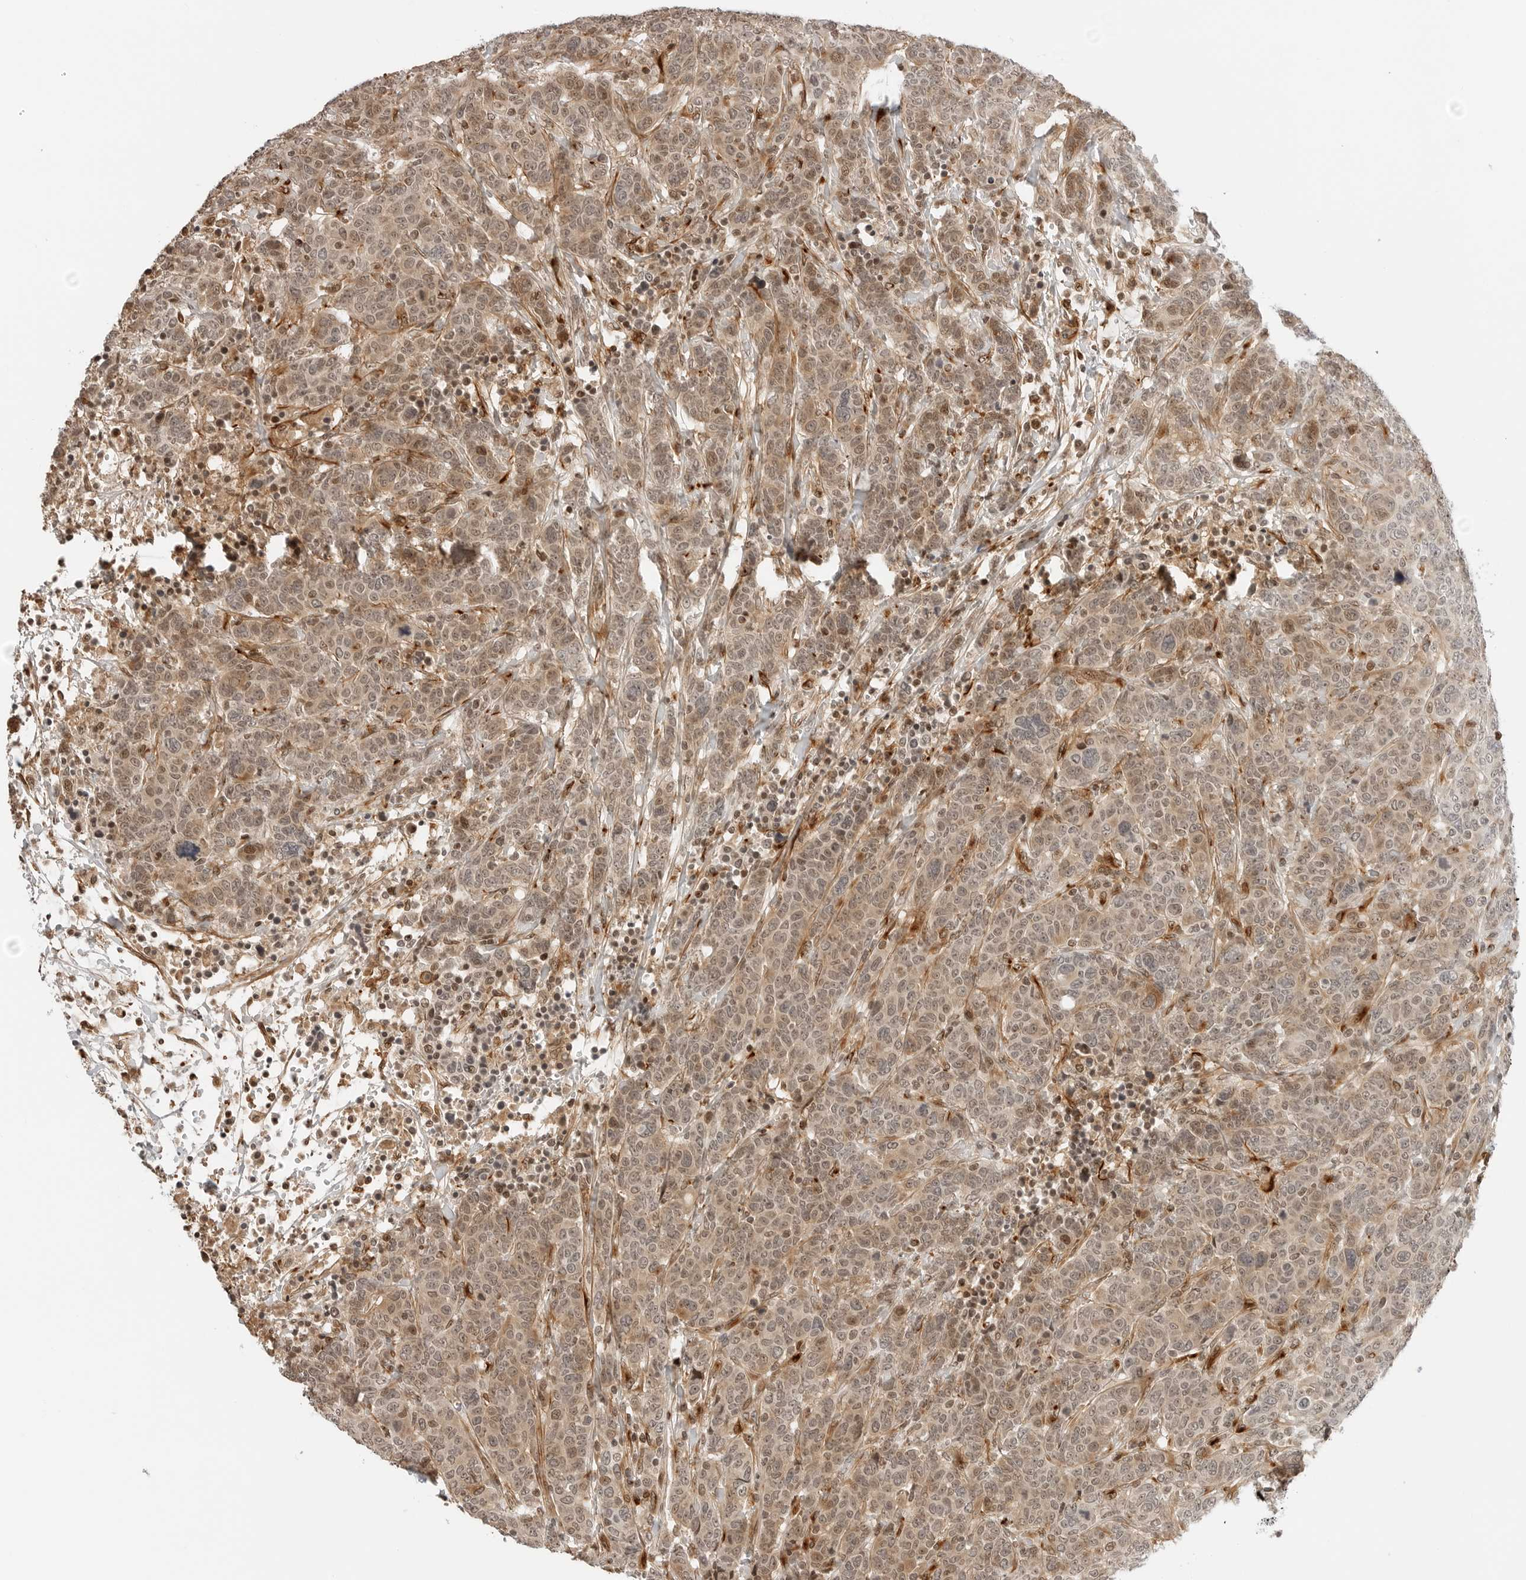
{"staining": {"intensity": "weak", "quantity": ">75%", "location": "cytoplasmic/membranous,nuclear"}, "tissue": "breast cancer", "cell_type": "Tumor cells", "image_type": "cancer", "snomed": [{"axis": "morphology", "description": "Duct carcinoma"}, {"axis": "topography", "description": "Breast"}], "caption": "Immunohistochemistry (IHC) staining of breast cancer (intraductal carcinoma), which reveals low levels of weak cytoplasmic/membranous and nuclear positivity in about >75% of tumor cells indicating weak cytoplasmic/membranous and nuclear protein positivity. The staining was performed using DAB (3,3'-diaminobenzidine) (brown) for protein detection and nuclei were counterstained in hematoxylin (blue).", "gene": "GEM", "patient": {"sex": "female", "age": 37}}